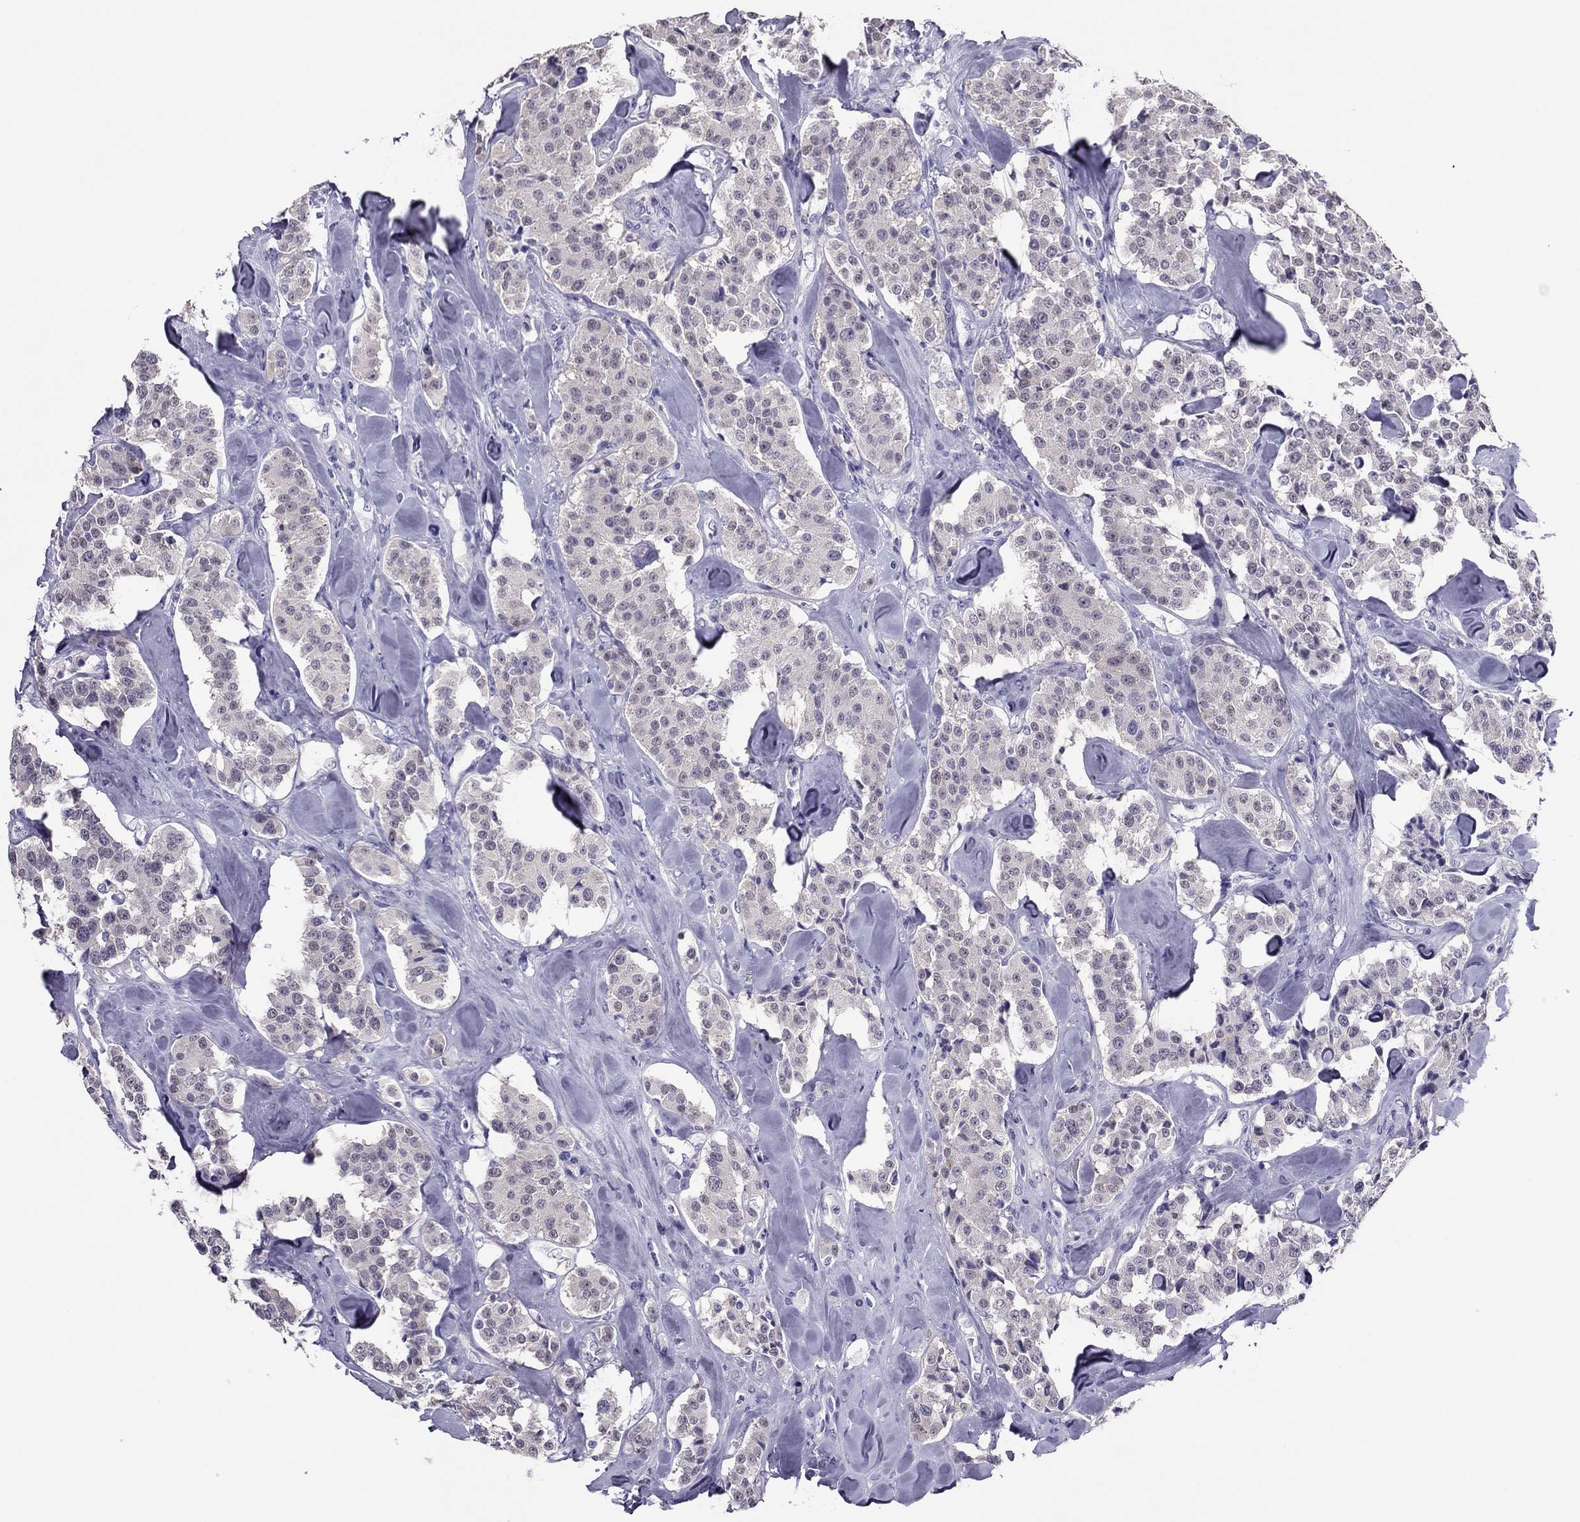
{"staining": {"intensity": "negative", "quantity": "none", "location": "none"}, "tissue": "carcinoid", "cell_type": "Tumor cells", "image_type": "cancer", "snomed": [{"axis": "morphology", "description": "Carcinoid, malignant, NOS"}, {"axis": "topography", "description": "Pancreas"}], "caption": "The immunohistochemistry image has no significant expression in tumor cells of carcinoid tissue. (Stains: DAB IHC with hematoxylin counter stain, Microscopy: brightfield microscopy at high magnification).", "gene": "PDE6A", "patient": {"sex": "male", "age": 41}}